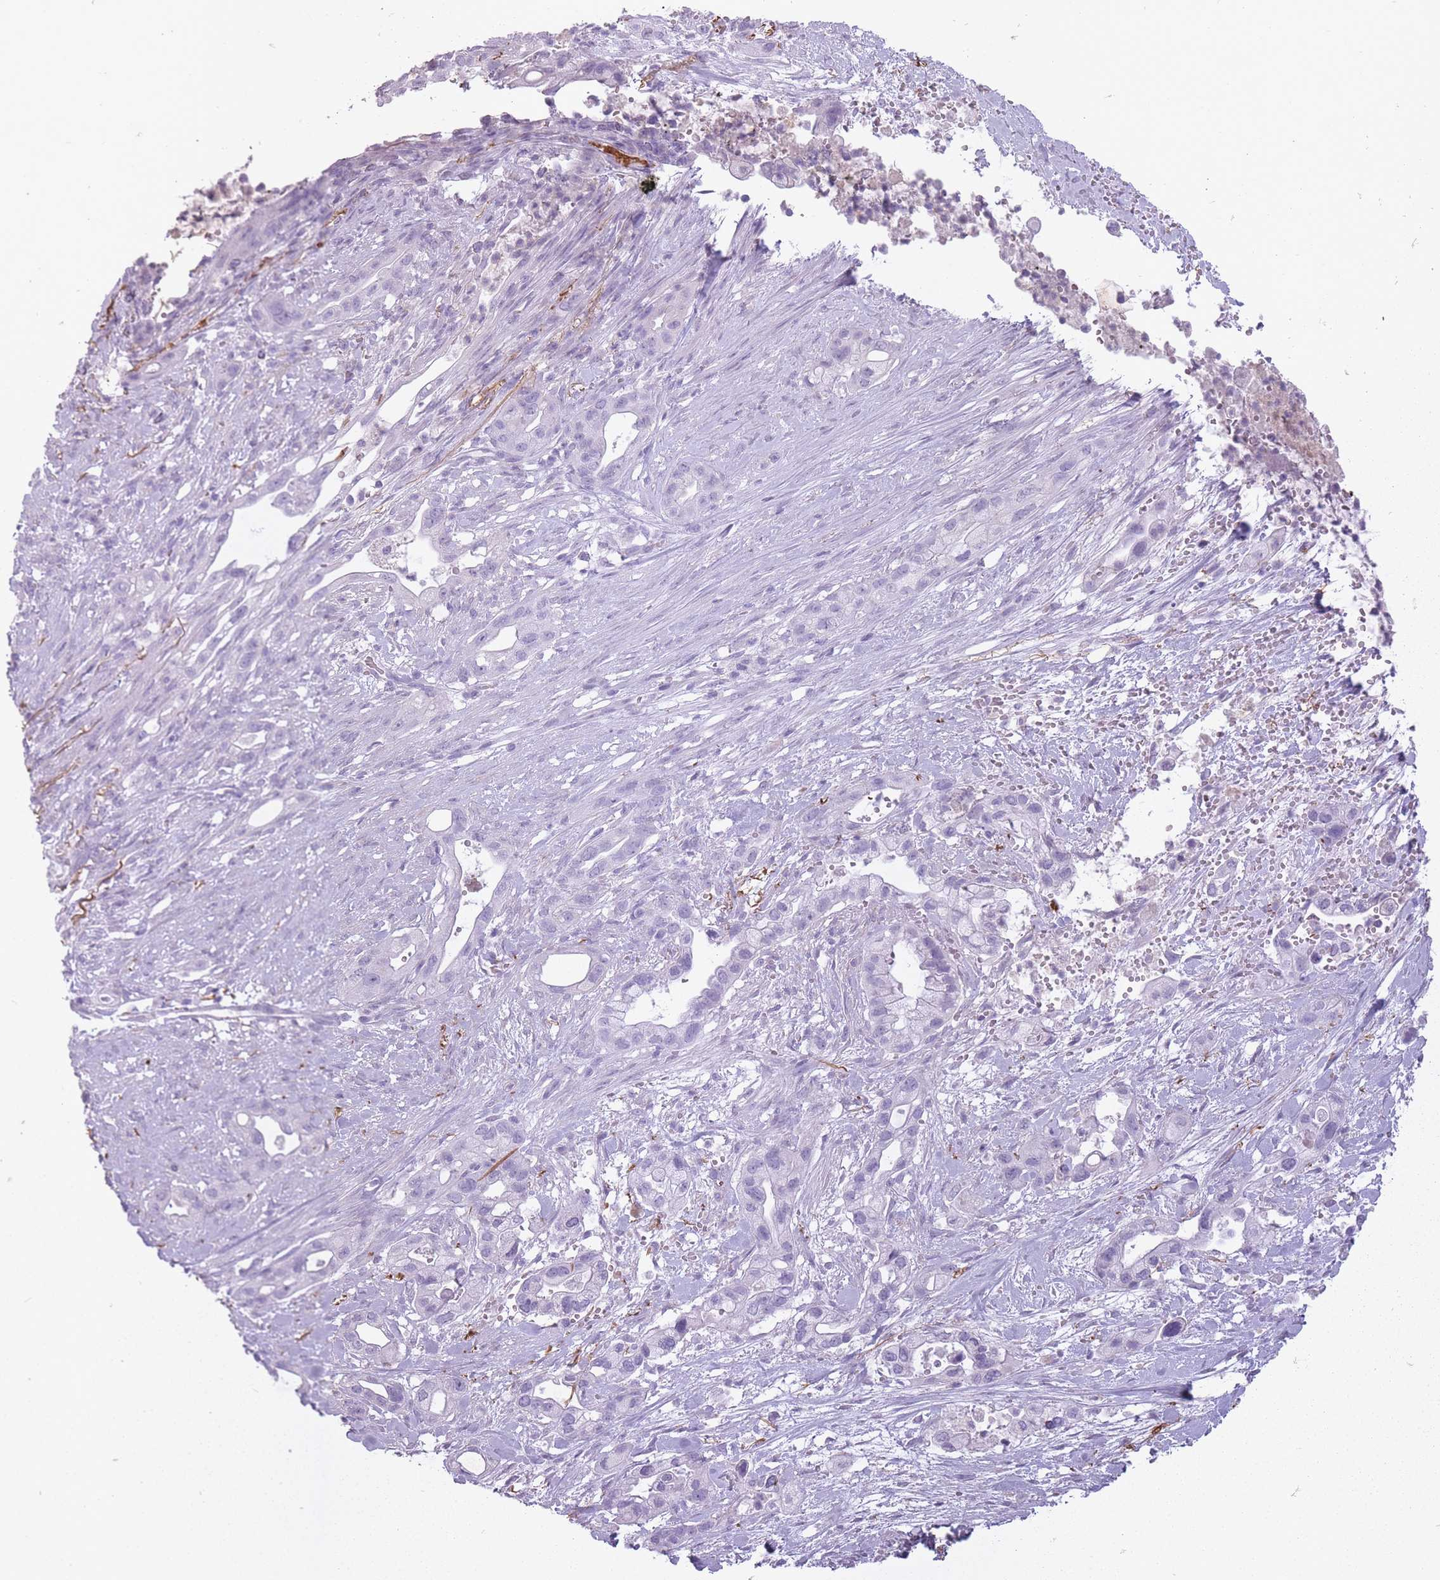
{"staining": {"intensity": "negative", "quantity": "none", "location": "none"}, "tissue": "pancreatic cancer", "cell_type": "Tumor cells", "image_type": "cancer", "snomed": [{"axis": "morphology", "description": "Adenocarcinoma, NOS"}, {"axis": "topography", "description": "Pancreas"}], "caption": "Protein analysis of adenocarcinoma (pancreatic) exhibits no significant expression in tumor cells.", "gene": "RFX4", "patient": {"sex": "male", "age": 44}}